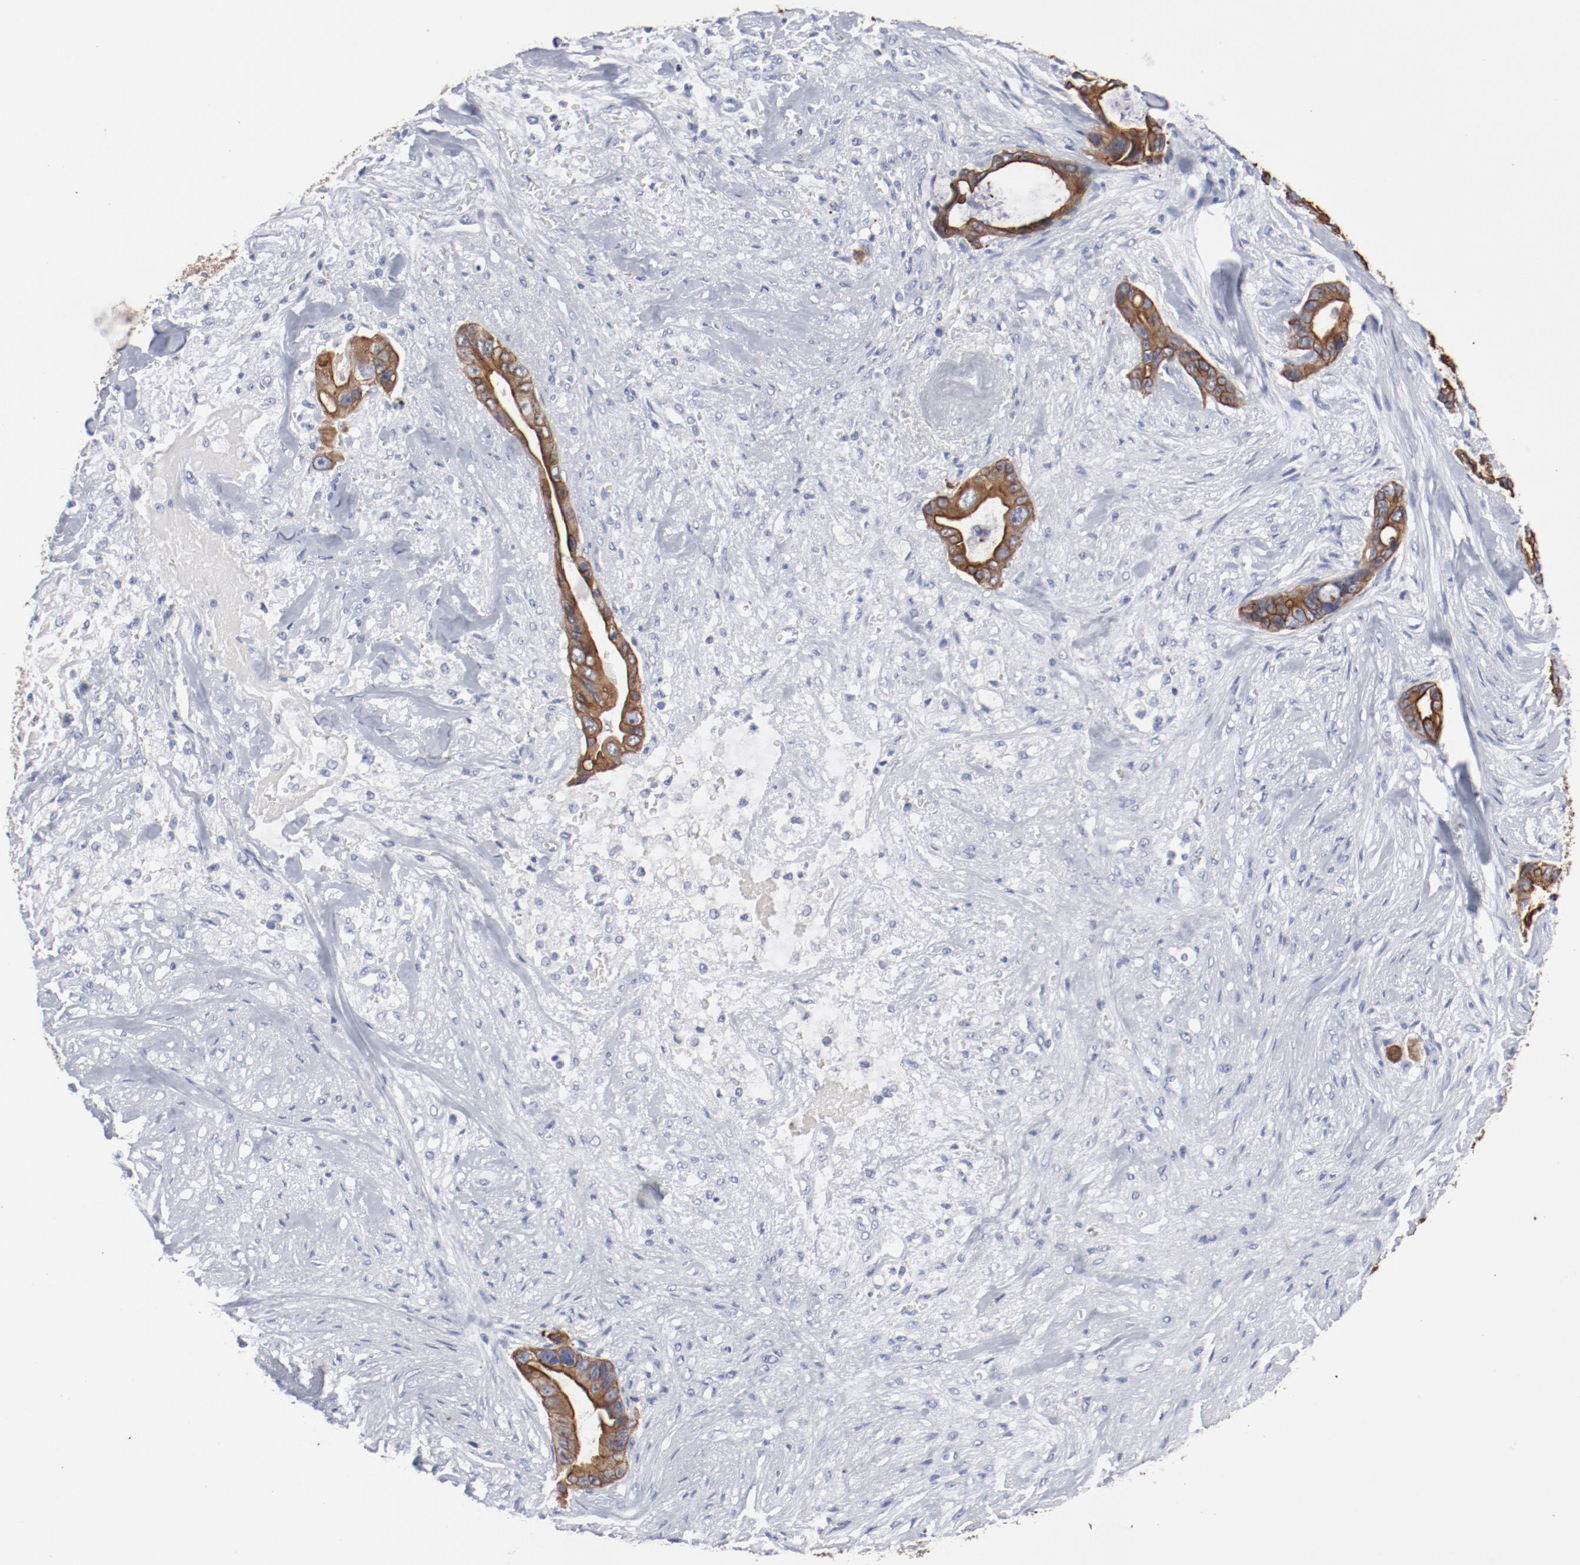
{"staining": {"intensity": "moderate", "quantity": ">75%", "location": "cytoplasmic/membranous"}, "tissue": "liver cancer", "cell_type": "Tumor cells", "image_type": "cancer", "snomed": [{"axis": "morphology", "description": "Cholangiocarcinoma"}, {"axis": "topography", "description": "Liver"}], "caption": "An image showing moderate cytoplasmic/membranous positivity in about >75% of tumor cells in liver cancer (cholangiocarcinoma), as visualized by brown immunohistochemical staining.", "gene": "TSPAN6", "patient": {"sex": "female", "age": 55}}